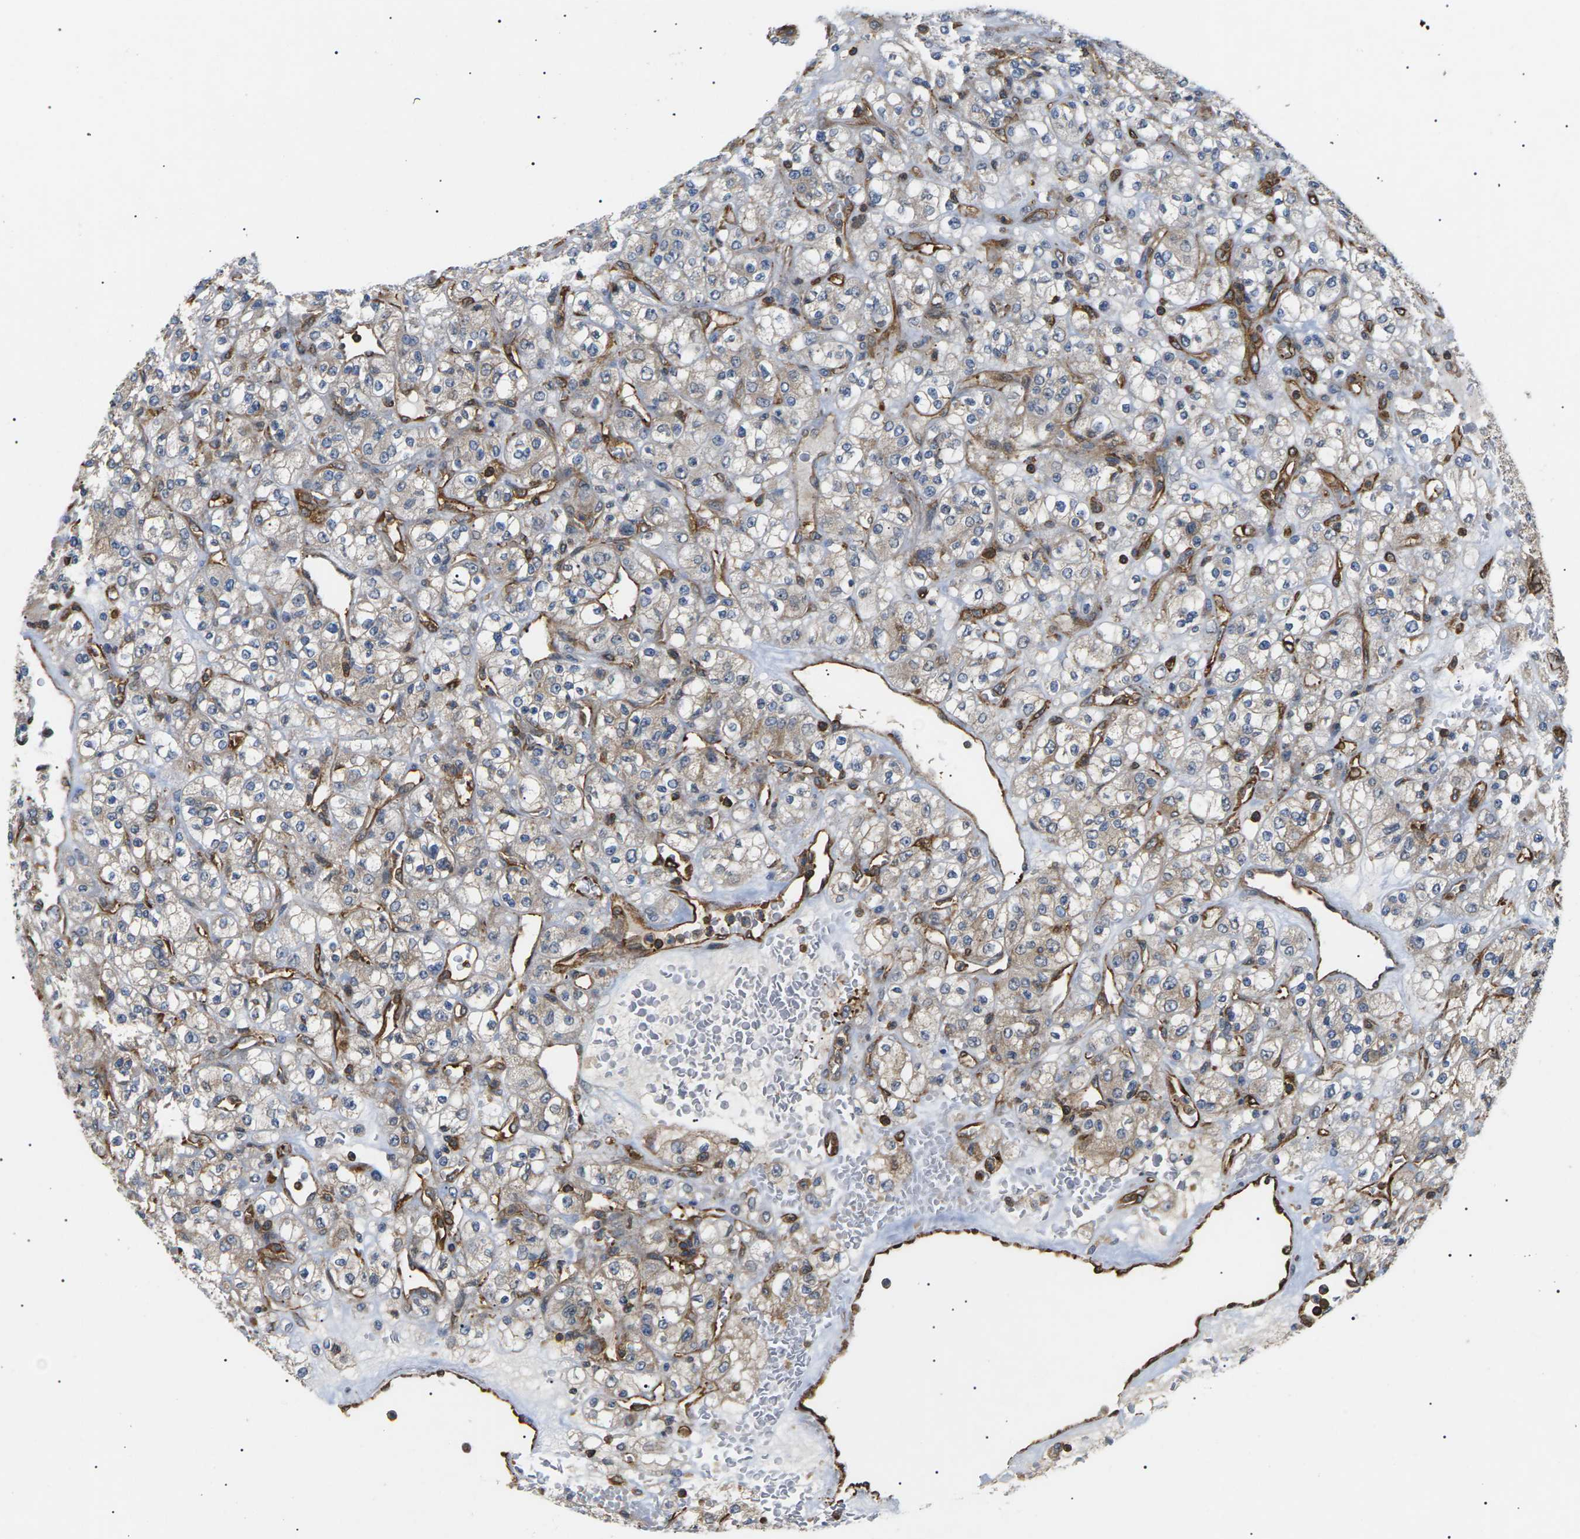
{"staining": {"intensity": "weak", "quantity": ">75%", "location": "cytoplasmic/membranous"}, "tissue": "renal cancer", "cell_type": "Tumor cells", "image_type": "cancer", "snomed": [{"axis": "morphology", "description": "Normal tissue, NOS"}, {"axis": "morphology", "description": "Adenocarcinoma, NOS"}, {"axis": "topography", "description": "Kidney"}], "caption": "Tumor cells display low levels of weak cytoplasmic/membranous expression in approximately >75% of cells in human renal cancer (adenocarcinoma).", "gene": "TMTC4", "patient": {"sex": "female", "age": 72}}